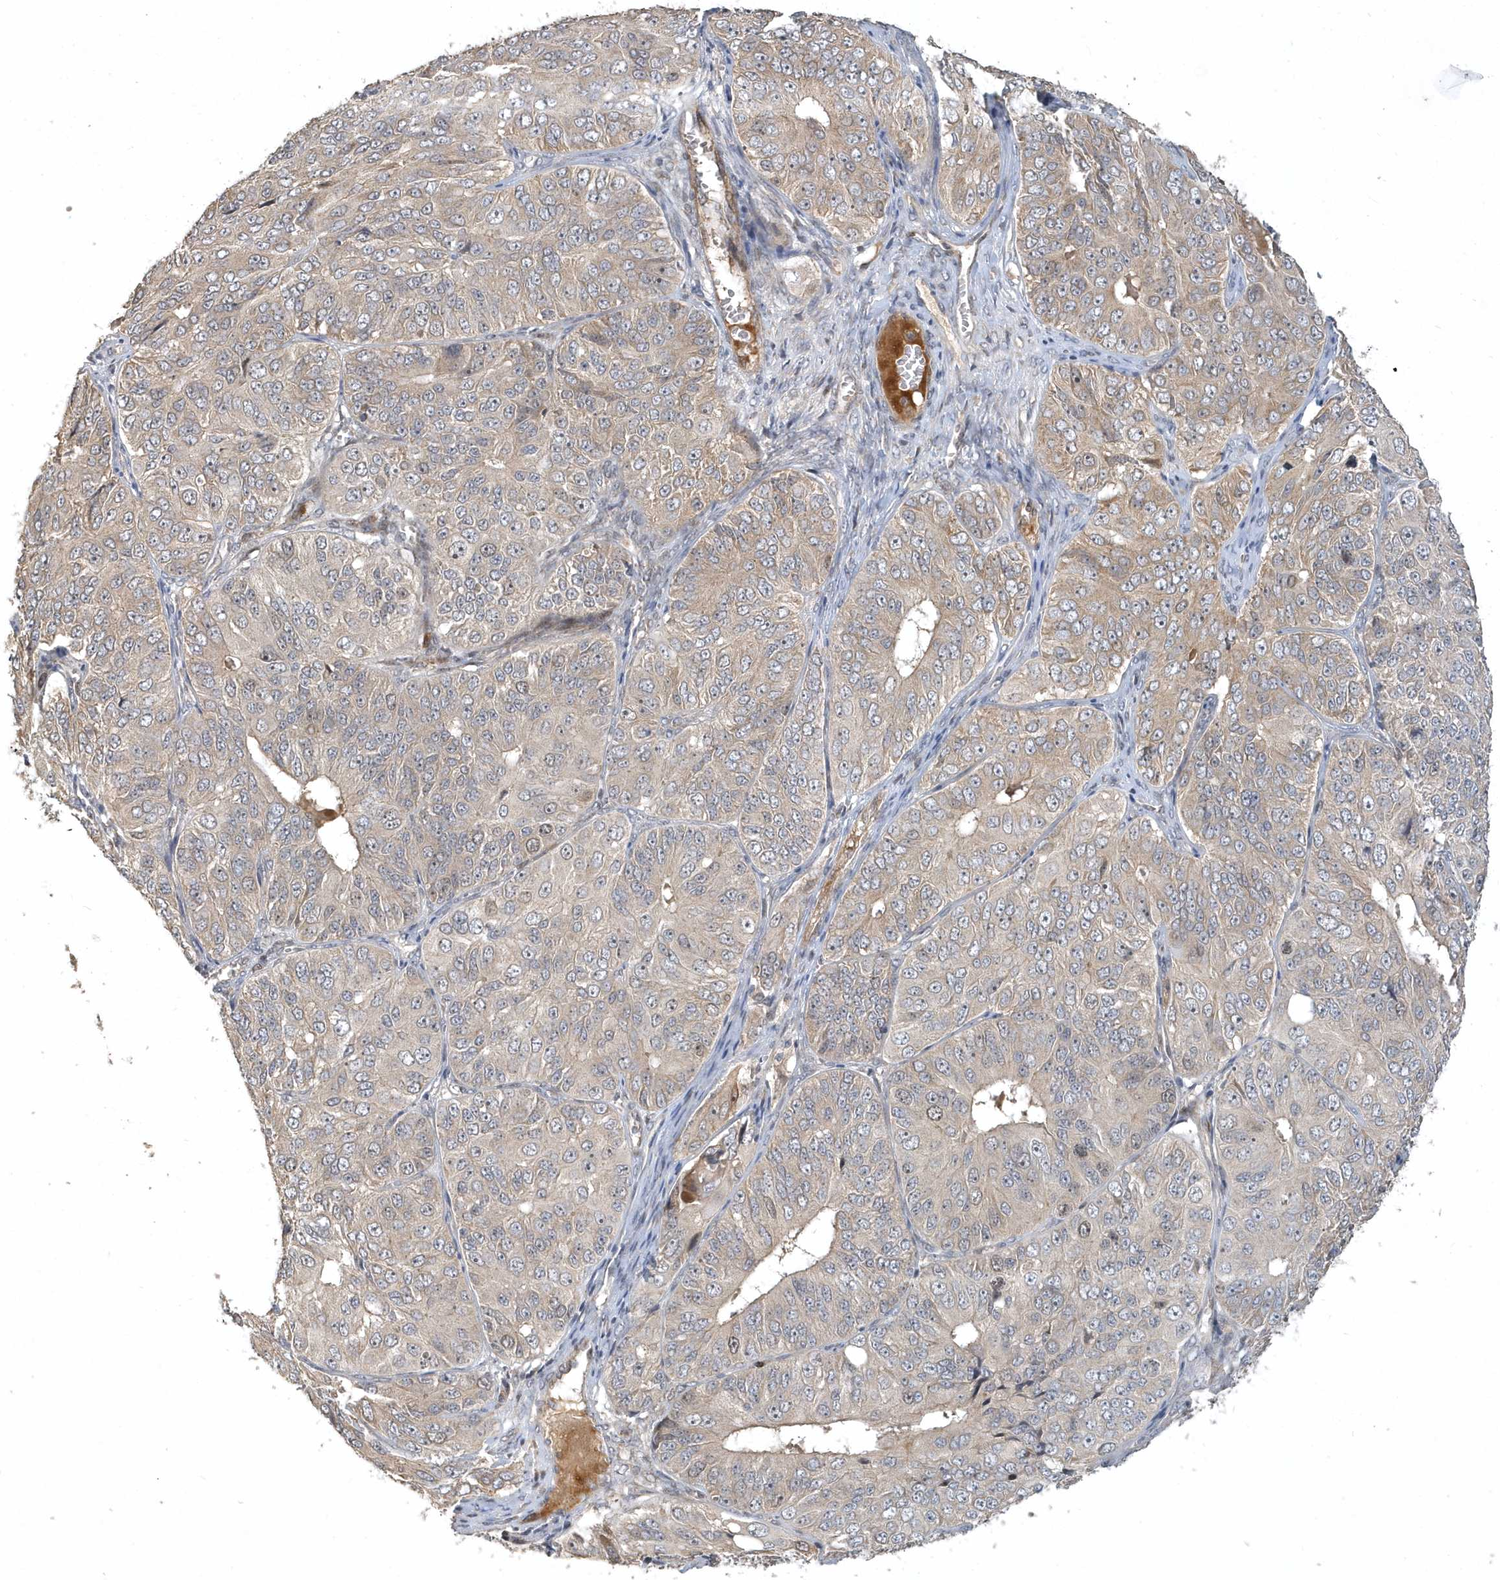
{"staining": {"intensity": "weak", "quantity": "<25%", "location": "cytoplasmic/membranous"}, "tissue": "ovarian cancer", "cell_type": "Tumor cells", "image_type": "cancer", "snomed": [{"axis": "morphology", "description": "Carcinoma, endometroid"}, {"axis": "topography", "description": "Ovary"}], "caption": "There is no significant positivity in tumor cells of endometroid carcinoma (ovarian). The staining was performed using DAB (3,3'-diaminobenzidine) to visualize the protein expression in brown, while the nuclei were stained in blue with hematoxylin (Magnification: 20x).", "gene": "TRAIP", "patient": {"sex": "female", "age": 51}}